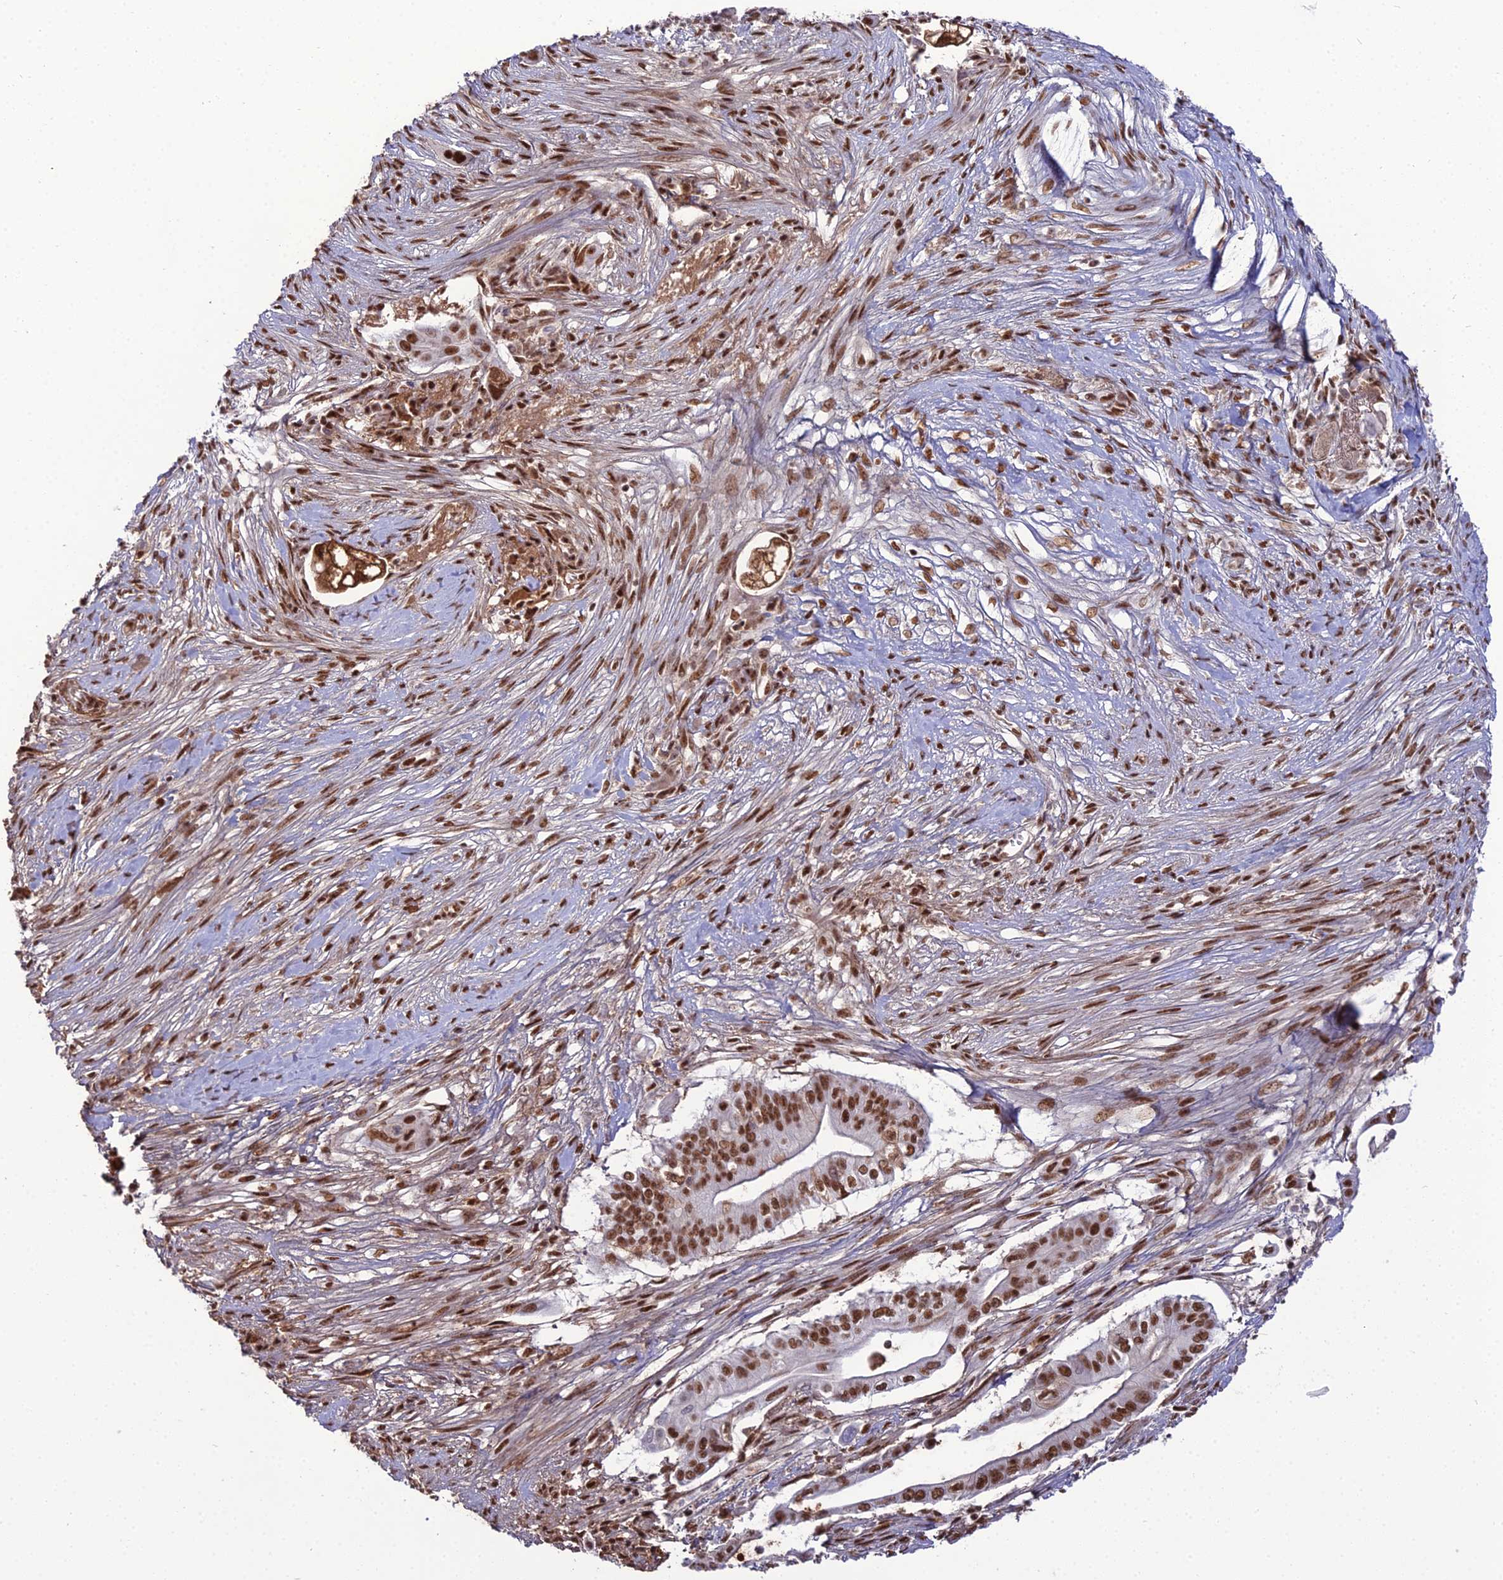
{"staining": {"intensity": "strong", "quantity": ">75%", "location": "nuclear"}, "tissue": "pancreatic cancer", "cell_type": "Tumor cells", "image_type": "cancer", "snomed": [{"axis": "morphology", "description": "Adenocarcinoma, NOS"}, {"axis": "topography", "description": "Pancreas"}], "caption": "Protein analysis of pancreatic adenocarcinoma tissue demonstrates strong nuclear expression in about >75% of tumor cells.", "gene": "RBM12", "patient": {"sex": "male", "age": 68}}